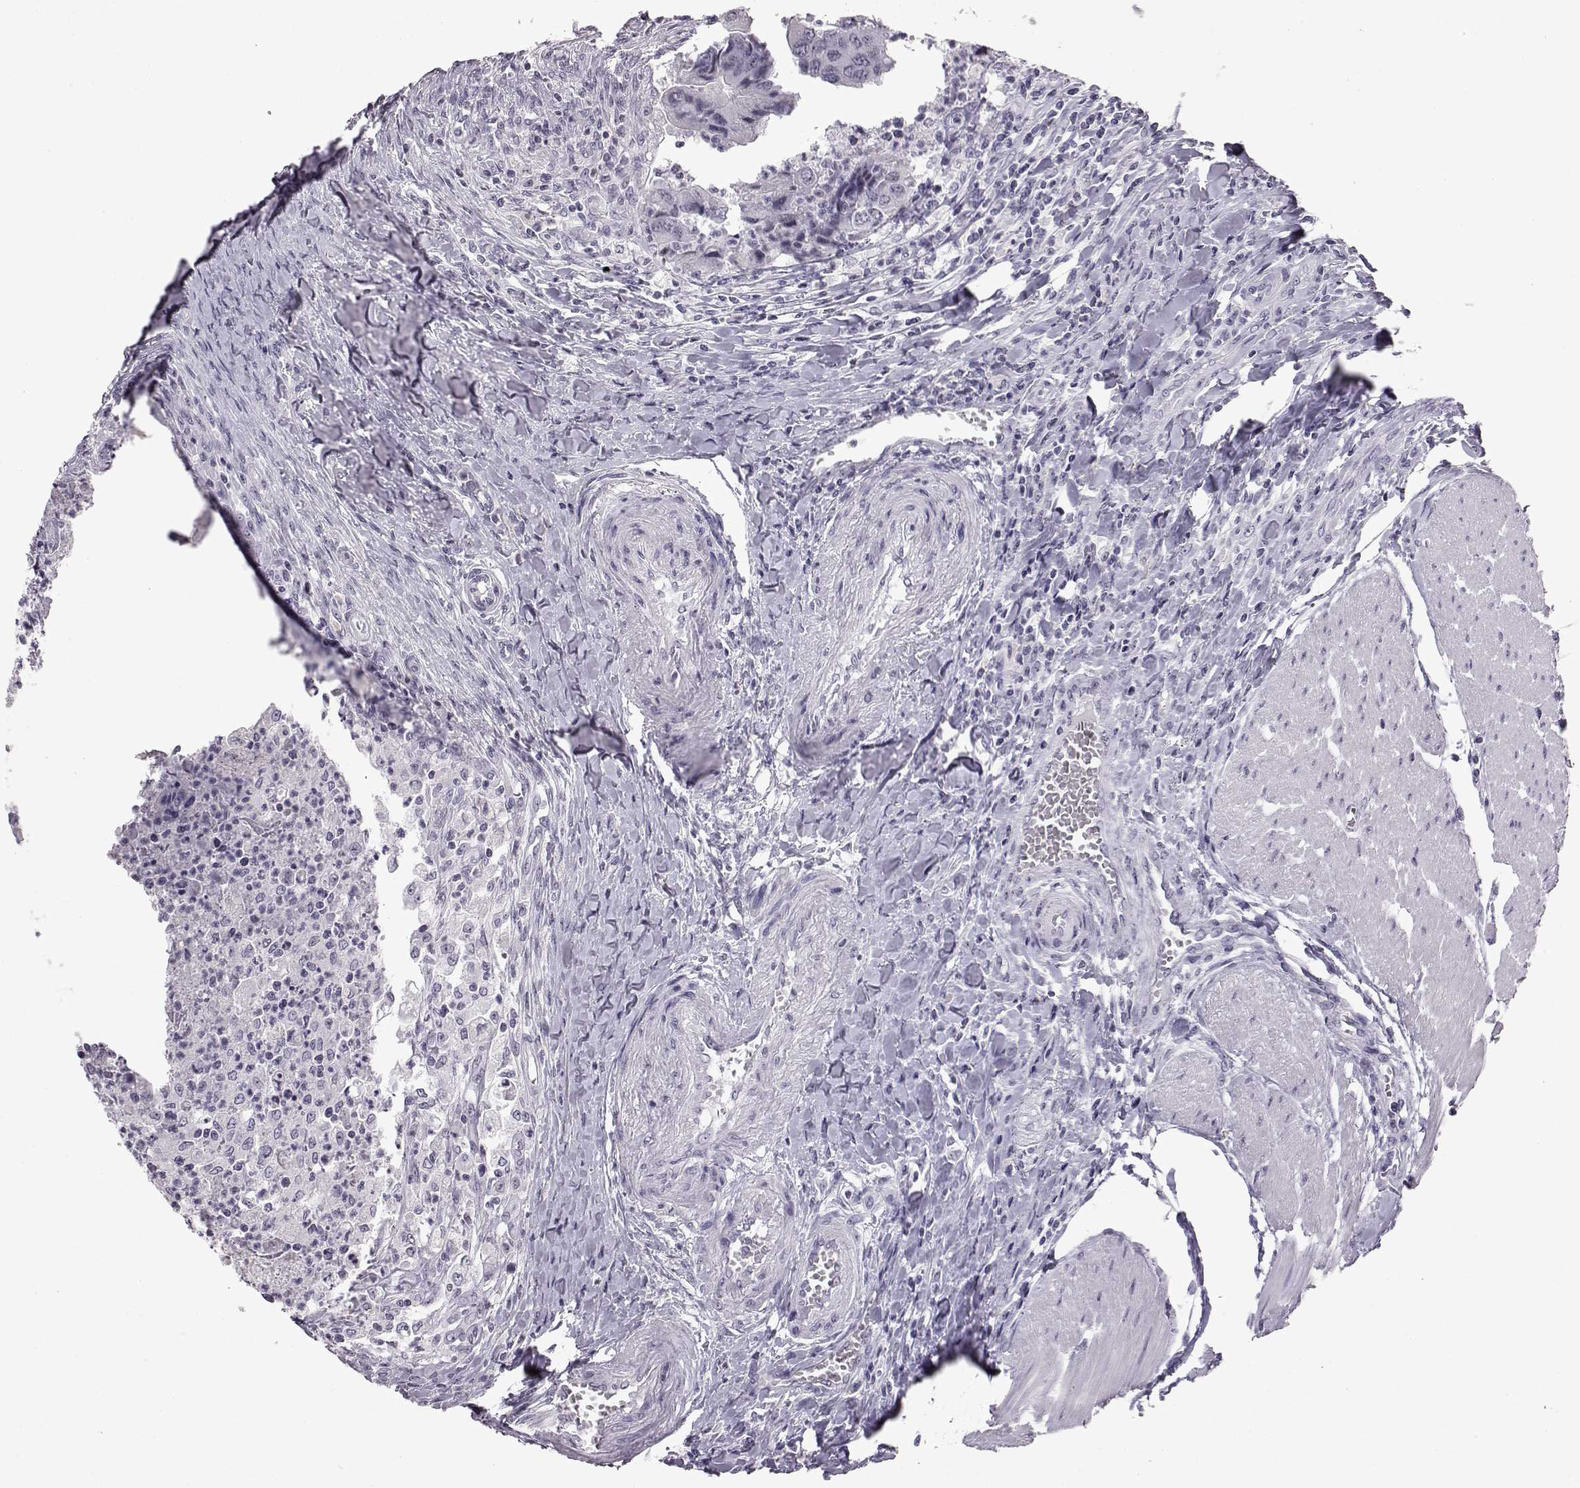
{"staining": {"intensity": "negative", "quantity": "none", "location": "none"}, "tissue": "colorectal cancer", "cell_type": "Tumor cells", "image_type": "cancer", "snomed": [{"axis": "morphology", "description": "Adenocarcinoma, NOS"}, {"axis": "topography", "description": "Colon"}], "caption": "A photomicrograph of colorectal adenocarcinoma stained for a protein shows no brown staining in tumor cells.", "gene": "ADGRG2", "patient": {"sex": "female", "age": 67}}